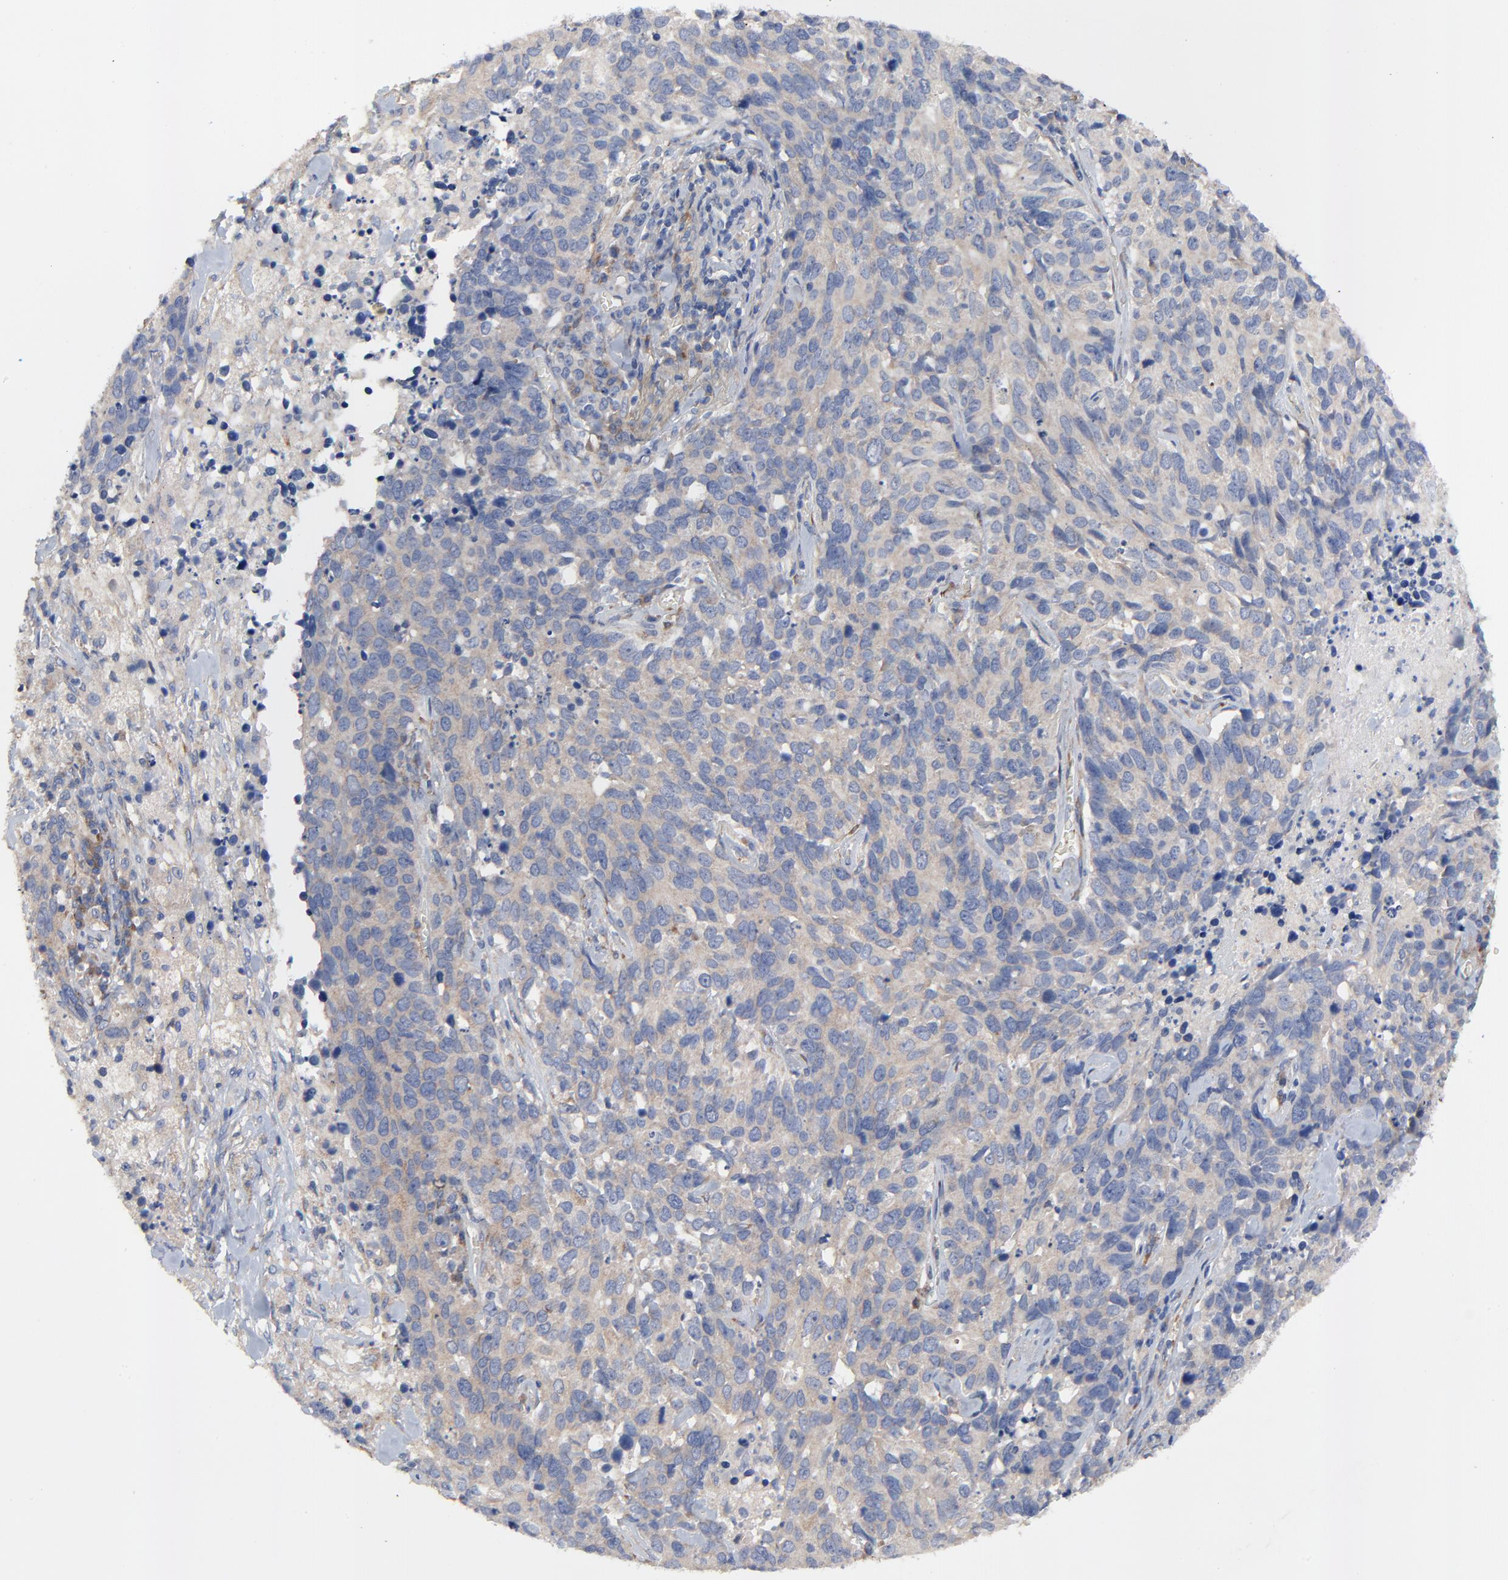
{"staining": {"intensity": "negative", "quantity": "none", "location": "none"}, "tissue": "lung cancer", "cell_type": "Tumor cells", "image_type": "cancer", "snomed": [{"axis": "morphology", "description": "Neoplasm, malignant, NOS"}, {"axis": "topography", "description": "Lung"}], "caption": "Human lung cancer (malignant neoplasm) stained for a protein using immunohistochemistry exhibits no staining in tumor cells.", "gene": "VAV2", "patient": {"sex": "female", "age": 76}}